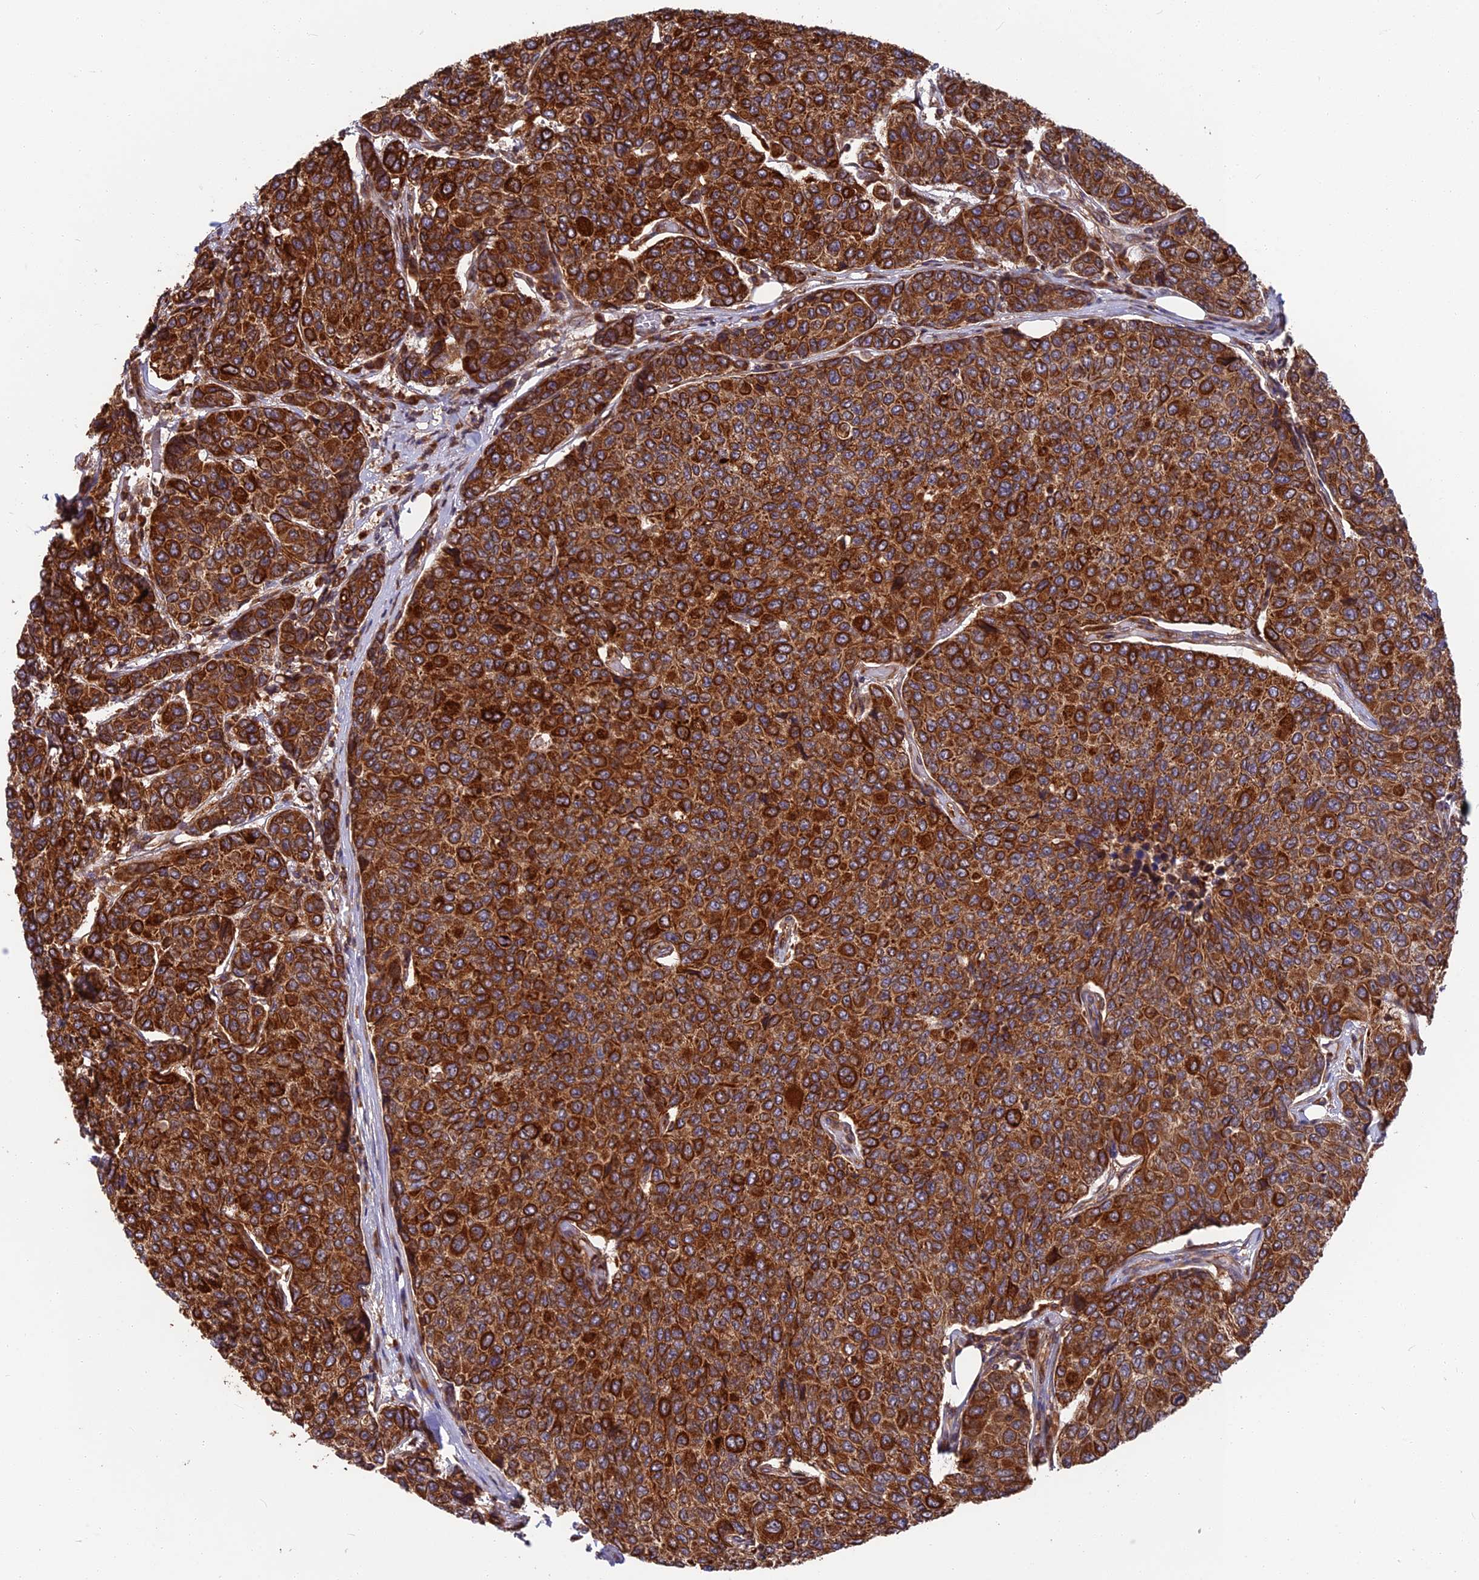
{"staining": {"intensity": "strong", "quantity": ">75%", "location": "cytoplasmic/membranous"}, "tissue": "breast cancer", "cell_type": "Tumor cells", "image_type": "cancer", "snomed": [{"axis": "morphology", "description": "Duct carcinoma"}, {"axis": "topography", "description": "Breast"}], "caption": "Protein staining of breast intraductal carcinoma tissue demonstrates strong cytoplasmic/membranous positivity in approximately >75% of tumor cells.", "gene": "WDR1", "patient": {"sex": "female", "age": 55}}